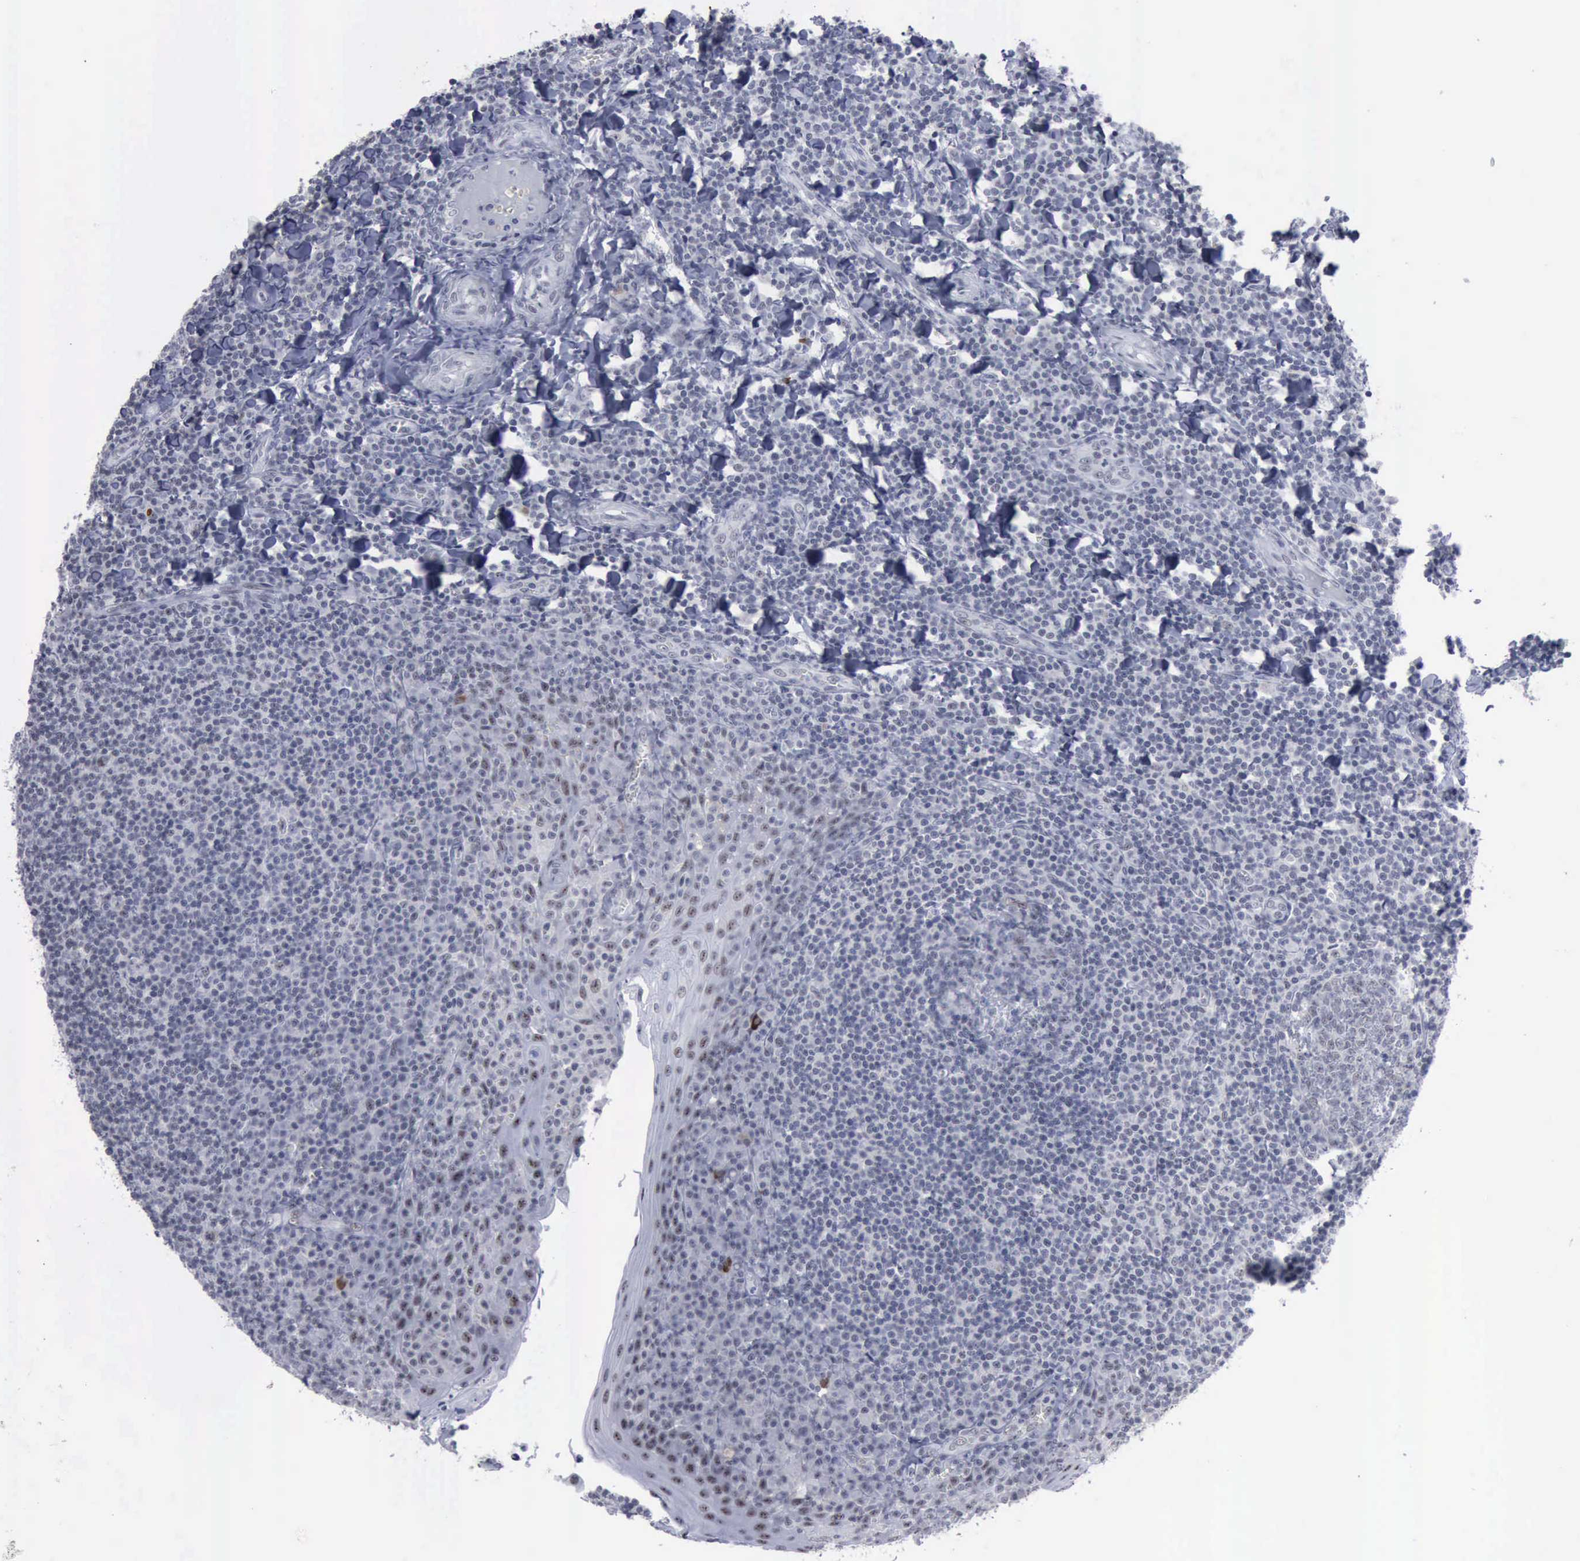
{"staining": {"intensity": "negative", "quantity": "none", "location": "none"}, "tissue": "tonsil", "cell_type": "Germinal center cells", "image_type": "normal", "snomed": [{"axis": "morphology", "description": "Normal tissue, NOS"}, {"axis": "topography", "description": "Tonsil"}], "caption": "Human tonsil stained for a protein using immunohistochemistry shows no positivity in germinal center cells.", "gene": "BRD1", "patient": {"sex": "male", "age": 31}}